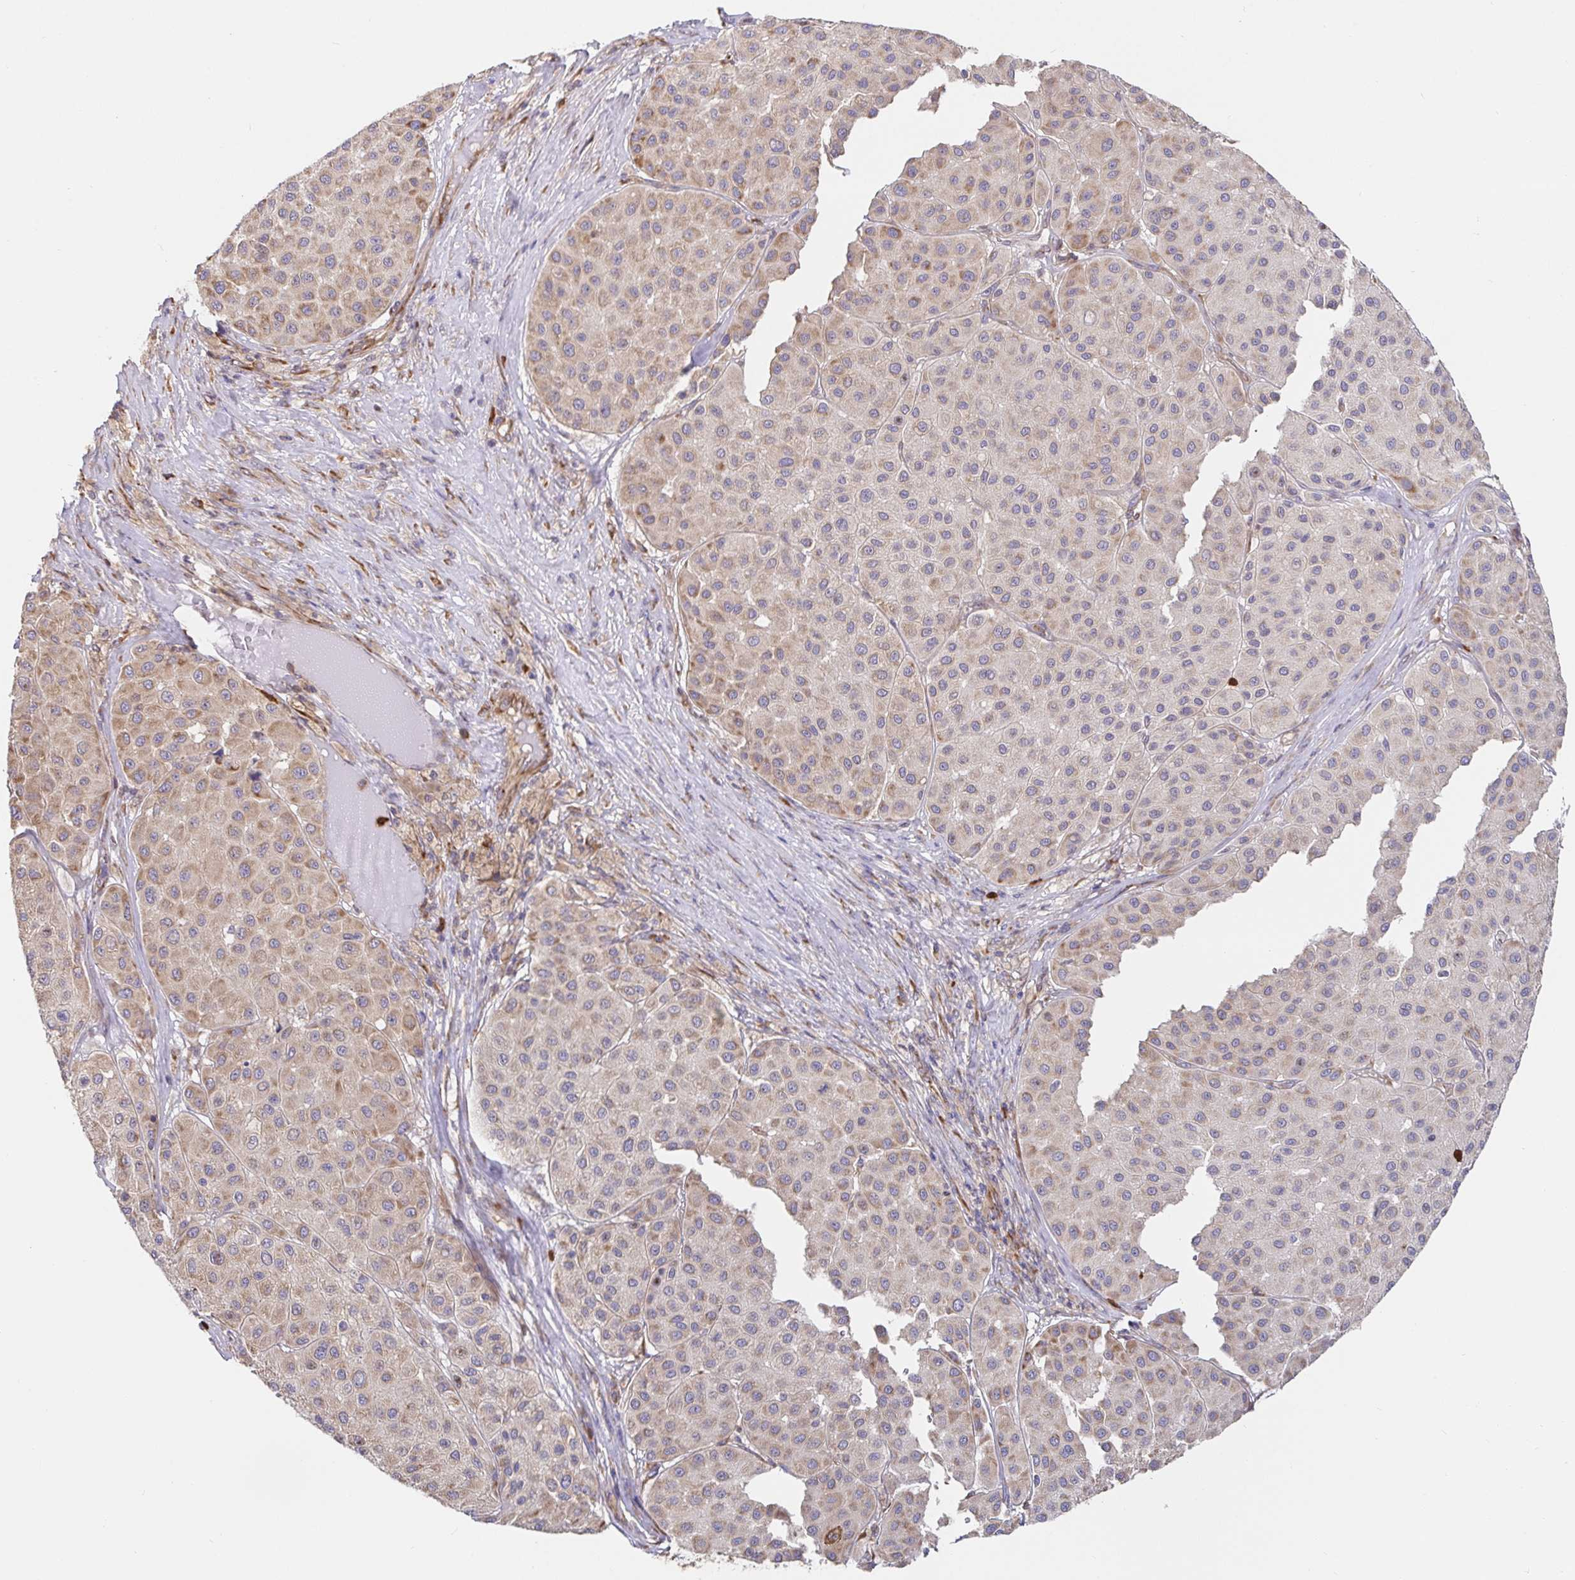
{"staining": {"intensity": "weak", "quantity": ">75%", "location": "cytoplasmic/membranous"}, "tissue": "melanoma", "cell_type": "Tumor cells", "image_type": "cancer", "snomed": [{"axis": "morphology", "description": "Malignant melanoma, Metastatic site"}, {"axis": "topography", "description": "Smooth muscle"}], "caption": "The immunohistochemical stain highlights weak cytoplasmic/membranous expression in tumor cells of malignant melanoma (metastatic site) tissue. (DAB (3,3'-diaminobenzidine) = brown stain, brightfield microscopy at high magnification).", "gene": "PDPK1", "patient": {"sex": "male", "age": 41}}